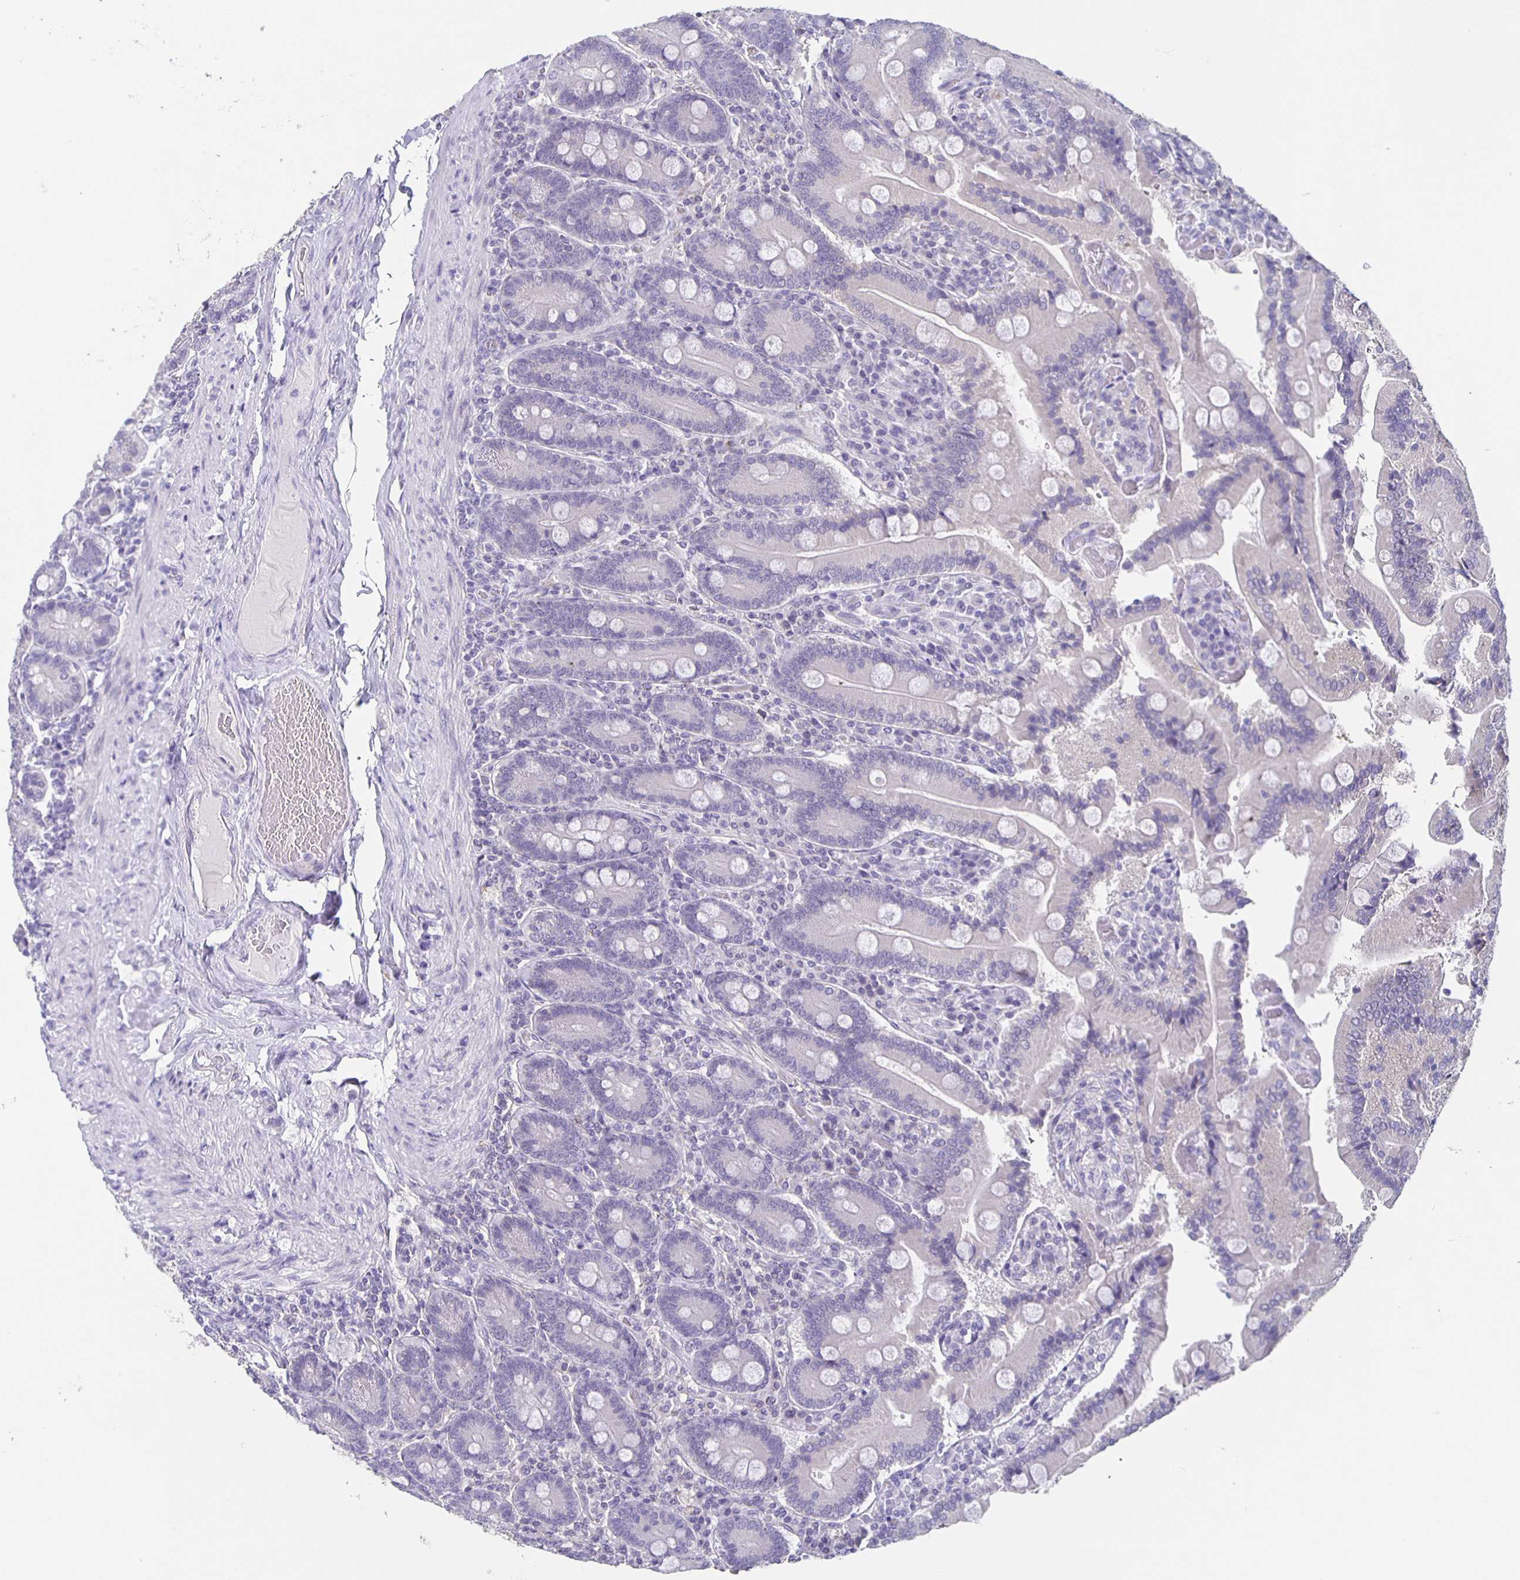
{"staining": {"intensity": "negative", "quantity": "none", "location": "none"}, "tissue": "duodenum", "cell_type": "Glandular cells", "image_type": "normal", "snomed": [{"axis": "morphology", "description": "Normal tissue, NOS"}, {"axis": "topography", "description": "Duodenum"}], "caption": "This is an immunohistochemistry (IHC) image of unremarkable human duodenum. There is no expression in glandular cells.", "gene": "CARNS1", "patient": {"sex": "female", "age": 62}}